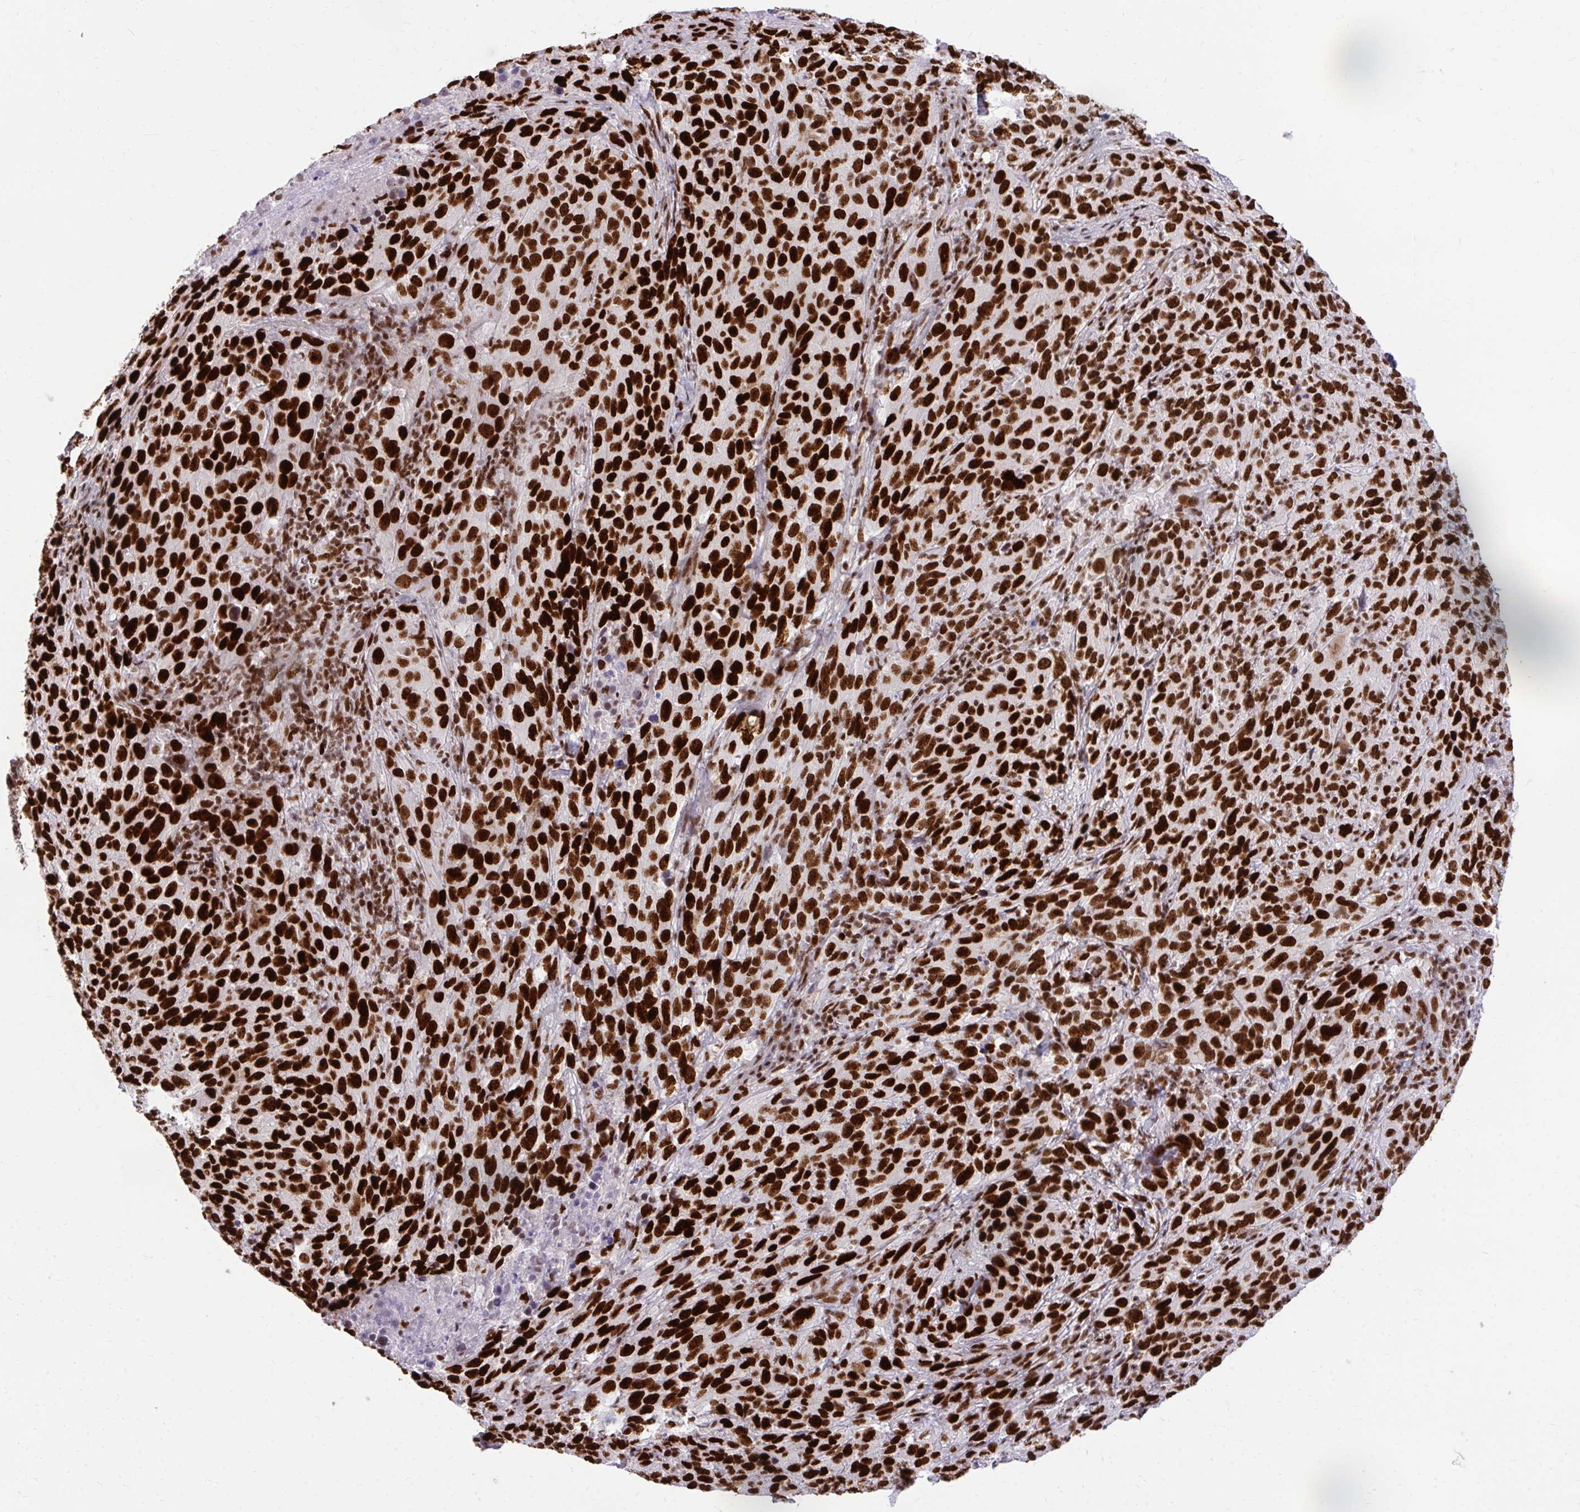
{"staining": {"intensity": "strong", "quantity": ">75%", "location": "nuclear"}, "tissue": "cervical cancer", "cell_type": "Tumor cells", "image_type": "cancer", "snomed": [{"axis": "morphology", "description": "Squamous cell carcinoma, NOS"}, {"axis": "topography", "description": "Cervix"}], "caption": "Immunohistochemical staining of cervical cancer (squamous cell carcinoma) displays high levels of strong nuclear protein expression in about >75% of tumor cells.", "gene": "CDYL", "patient": {"sex": "female", "age": 51}}